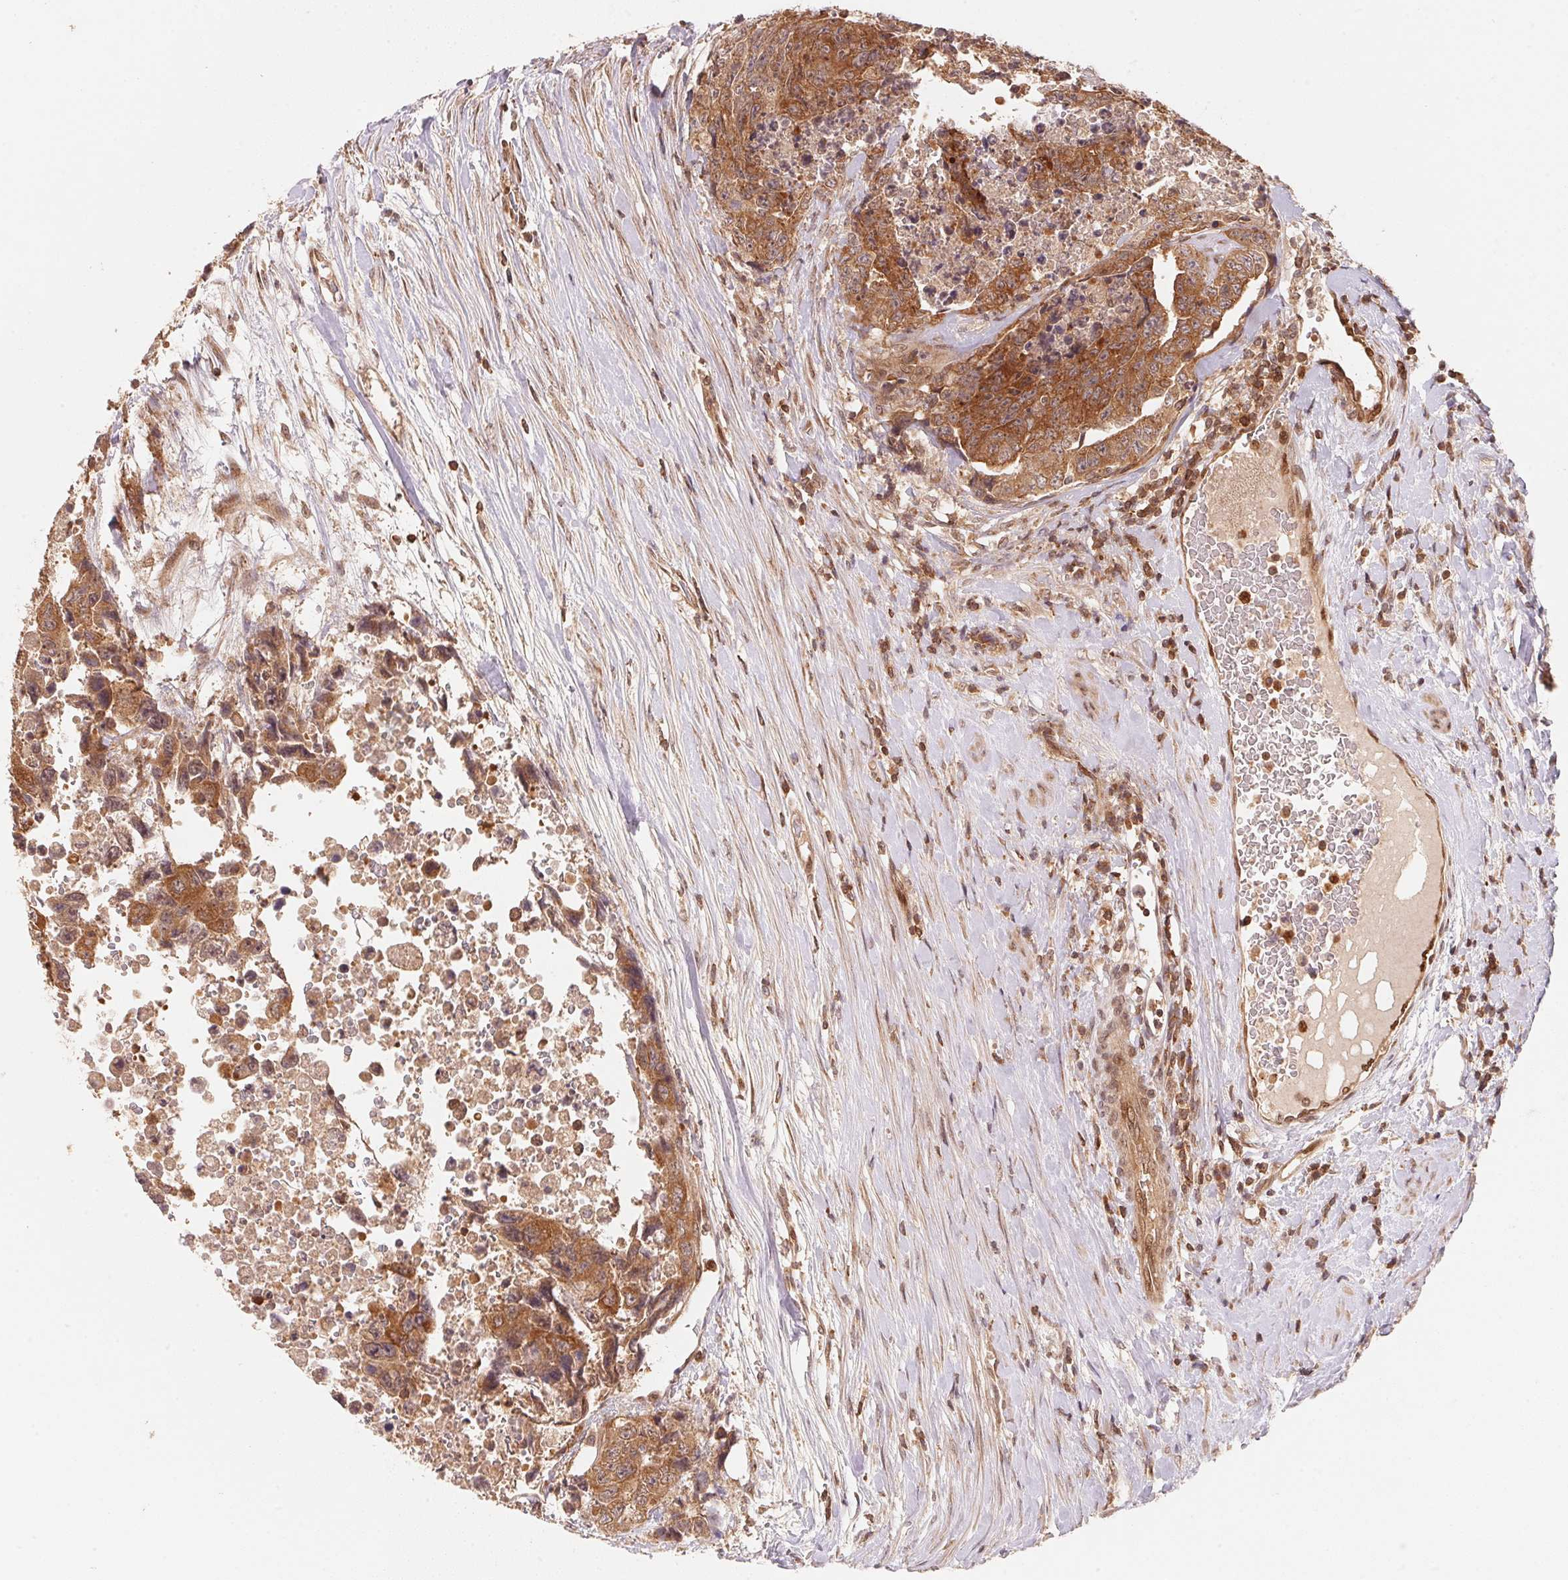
{"staining": {"intensity": "strong", "quantity": ">75%", "location": "cytoplasmic/membranous"}, "tissue": "testis cancer", "cell_type": "Tumor cells", "image_type": "cancer", "snomed": [{"axis": "morphology", "description": "Carcinoma, Embryonal, NOS"}, {"axis": "topography", "description": "Testis"}], "caption": "The image displays a brown stain indicating the presence of a protein in the cytoplasmic/membranous of tumor cells in testis cancer.", "gene": "CCDC102B", "patient": {"sex": "male", "age": 24}}